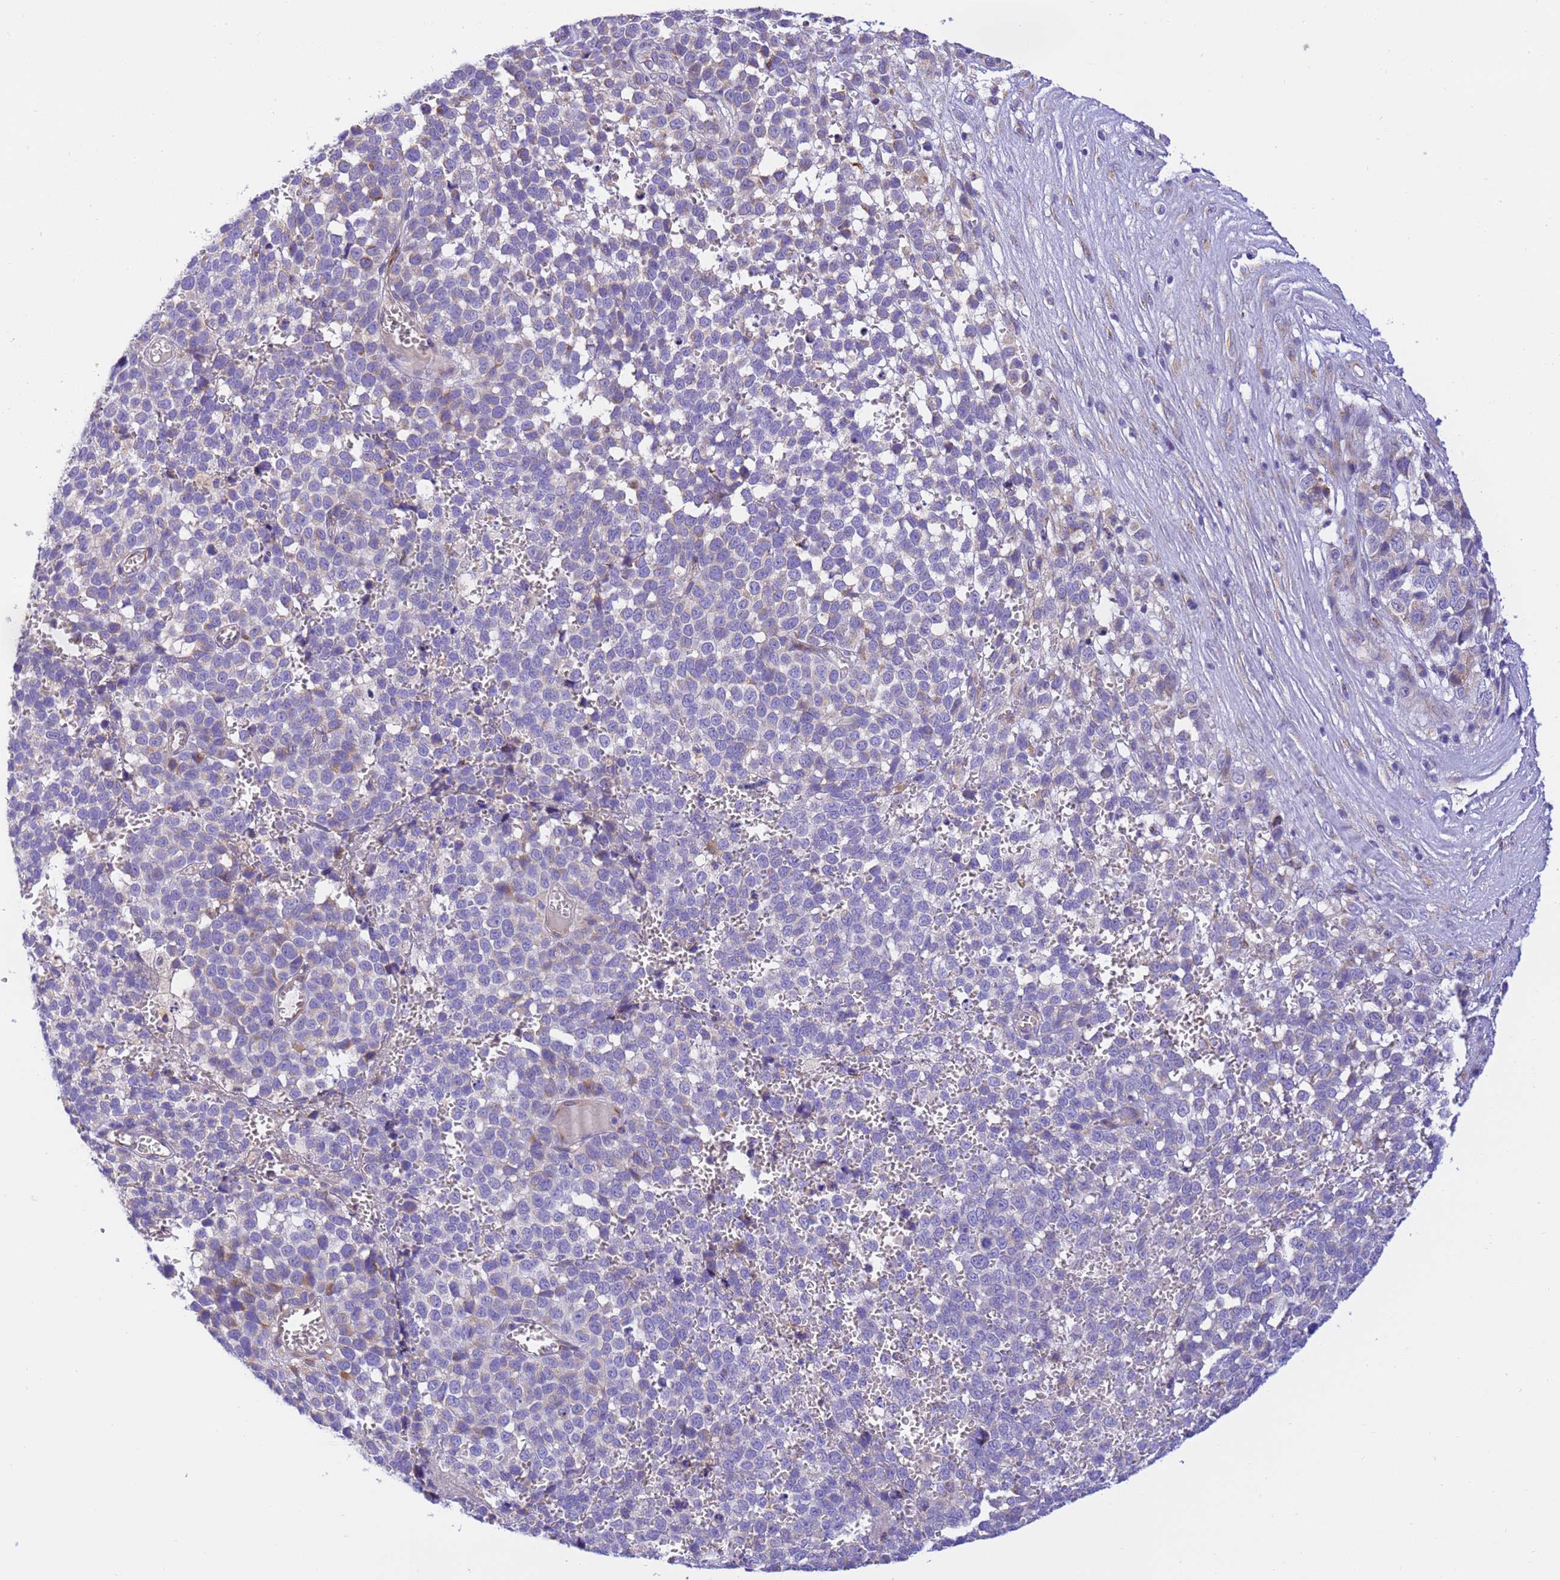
{"staining": {"intensity": "negative", "quantity": "none", "location": "none"}, "tissue": "melanoma", "cell_type": "Tumor cells", "image_type": "cancer", "snomed": [{"axis": "morphology", "description": "Malignant melanoma, NOS"}, {"axis": "topography", "description": "Nose, NOS"}], "caption": "This photomicrograph is of melanoma stained with immunohistochemistry to label a protein in brown with the nuclei are counter-stained blue. There is no staining in tumor cells.", "gene": "RHBDD3", "patient": {"sex": "female", "age": 48}}